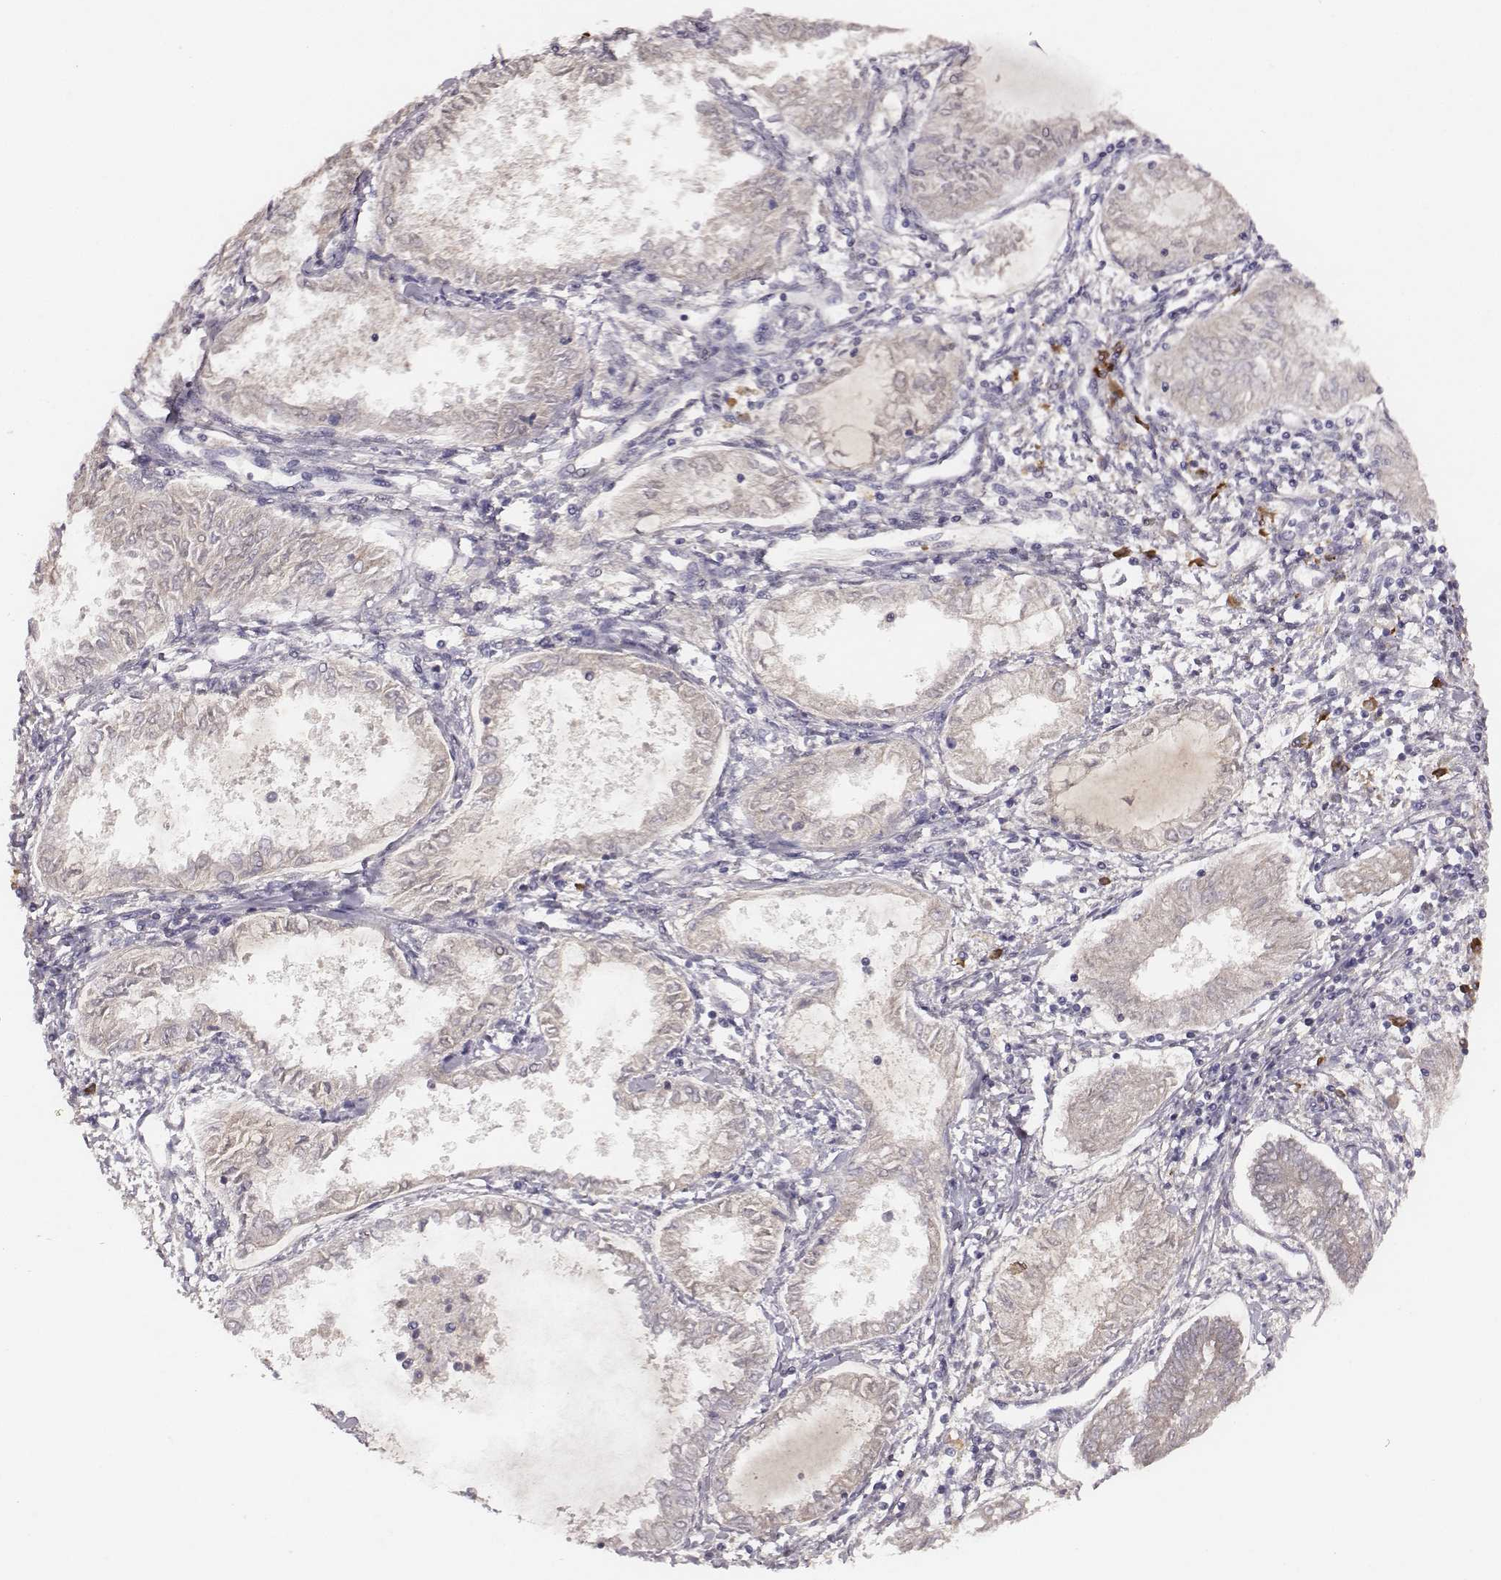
{"staining": {"intensity": "negative", "quantity": "none", "location": "none"}, "tissue": "endometrial cancer", "cell_type": "Tumor cells", "image_type": "cancer", "snomed": [{"axis": "morphology", "description": "Adenocarcinoma, NOS"}, {"axis": "topography", "description": "Endometrium"}], "caption": "A histopathology image of endometrial adenocarcinoma stained for a protein reveals no brown staining in tumor cells.", "gene": "SLC22A6", "patient": {"sex": "female", "age": 68}}